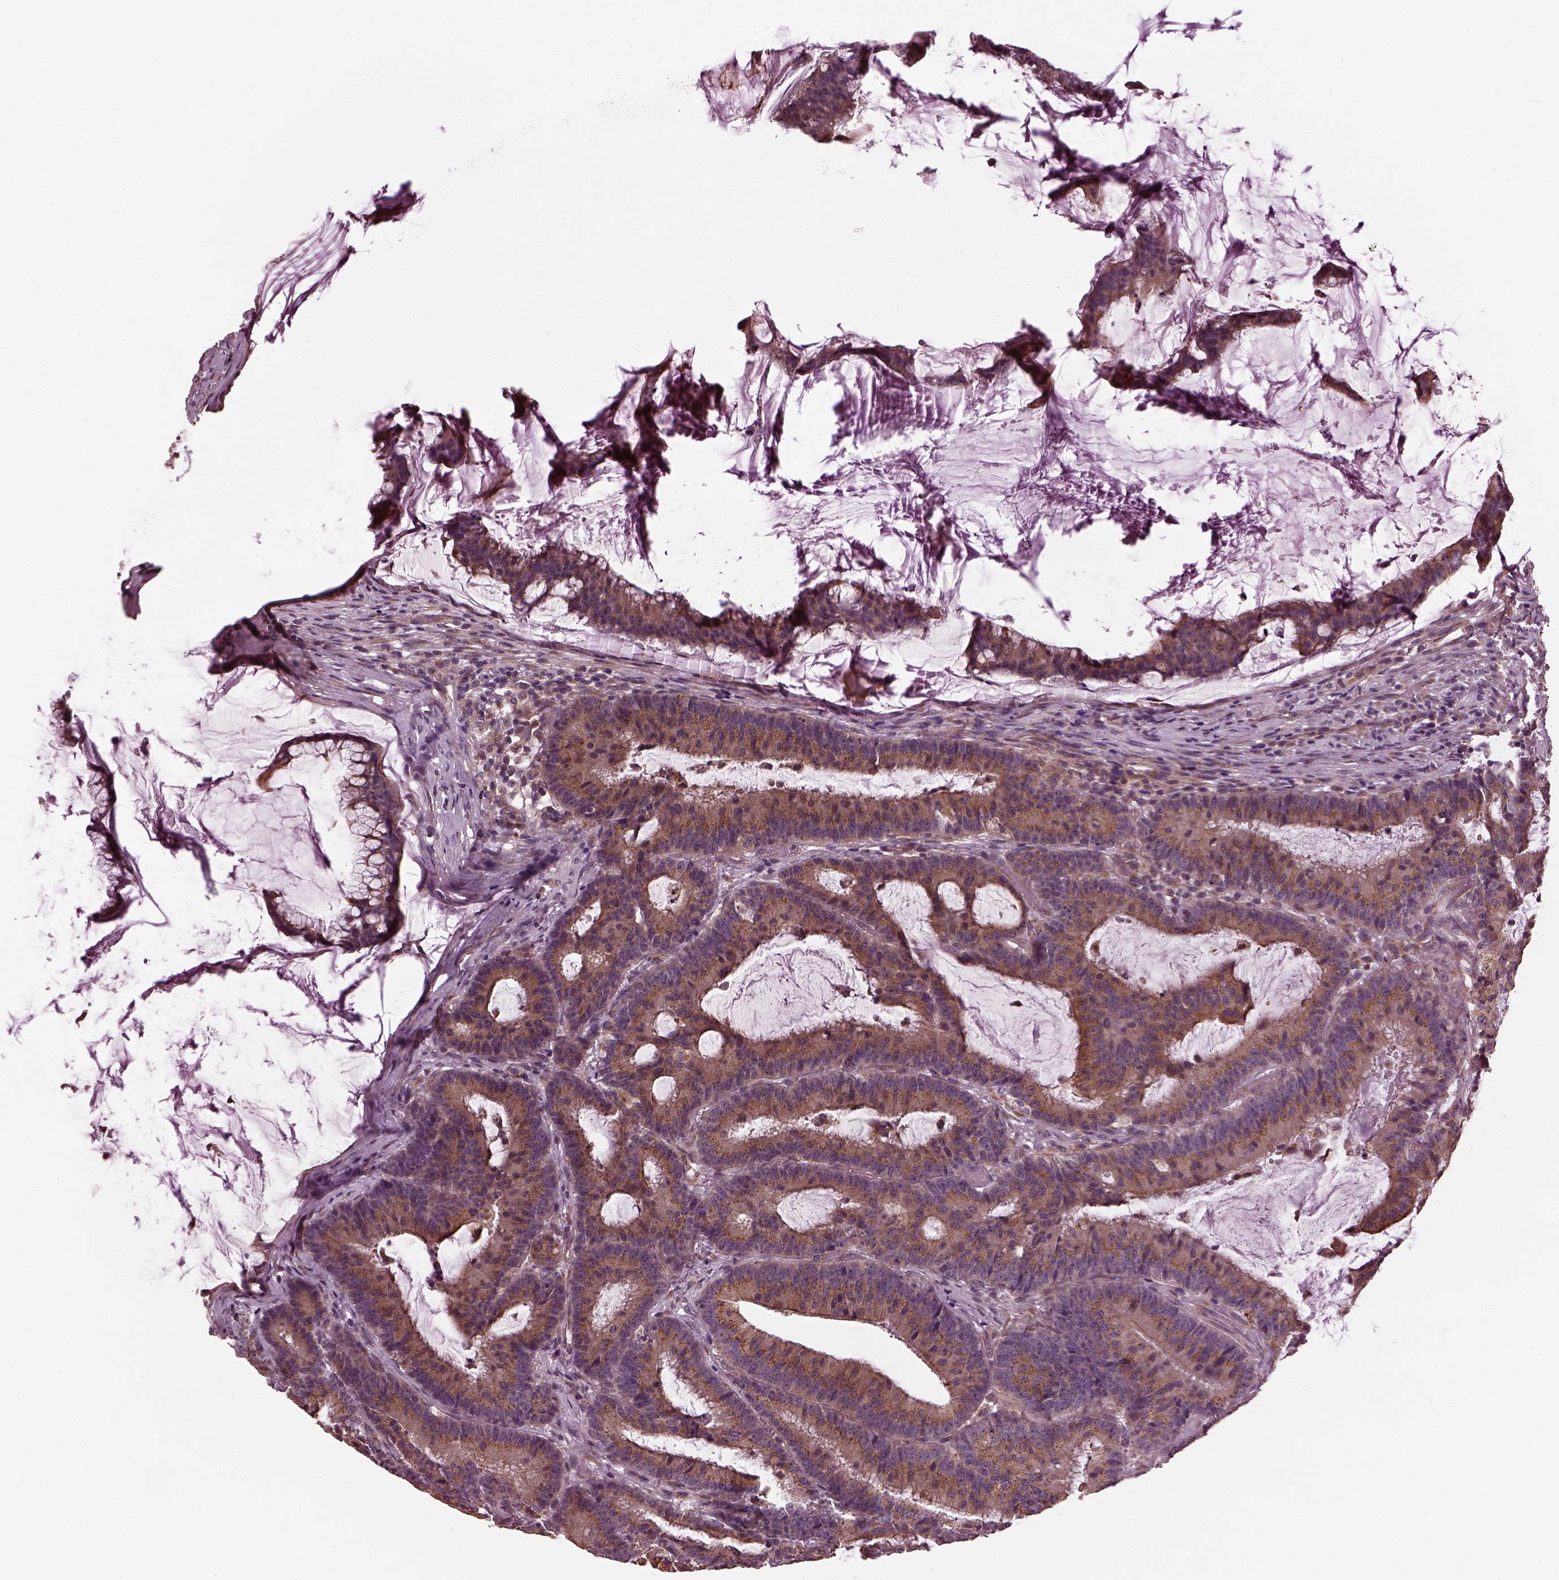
{"staining": {"intensity": "moderate", "quantity": ">75%", "location": "cytoplasmic/membranous"}, "tissue": "colorectal cancer", "cell_type": "Tumor cells", "image_type": "cancer", "snomed": [{"axis": "morphology", "description": "Adenocarcinoma, NOS"}, {"axis": "topography", "description": "Colon"}], "caption": "Immunohistochemical staining of human colorectal cancer shows medium levels of moderate cytoplasmic/membranous protein expression in about >75% of tumor cells.", "gene": "RUFY3", "patient": {"sex": "female", "age": 78}}